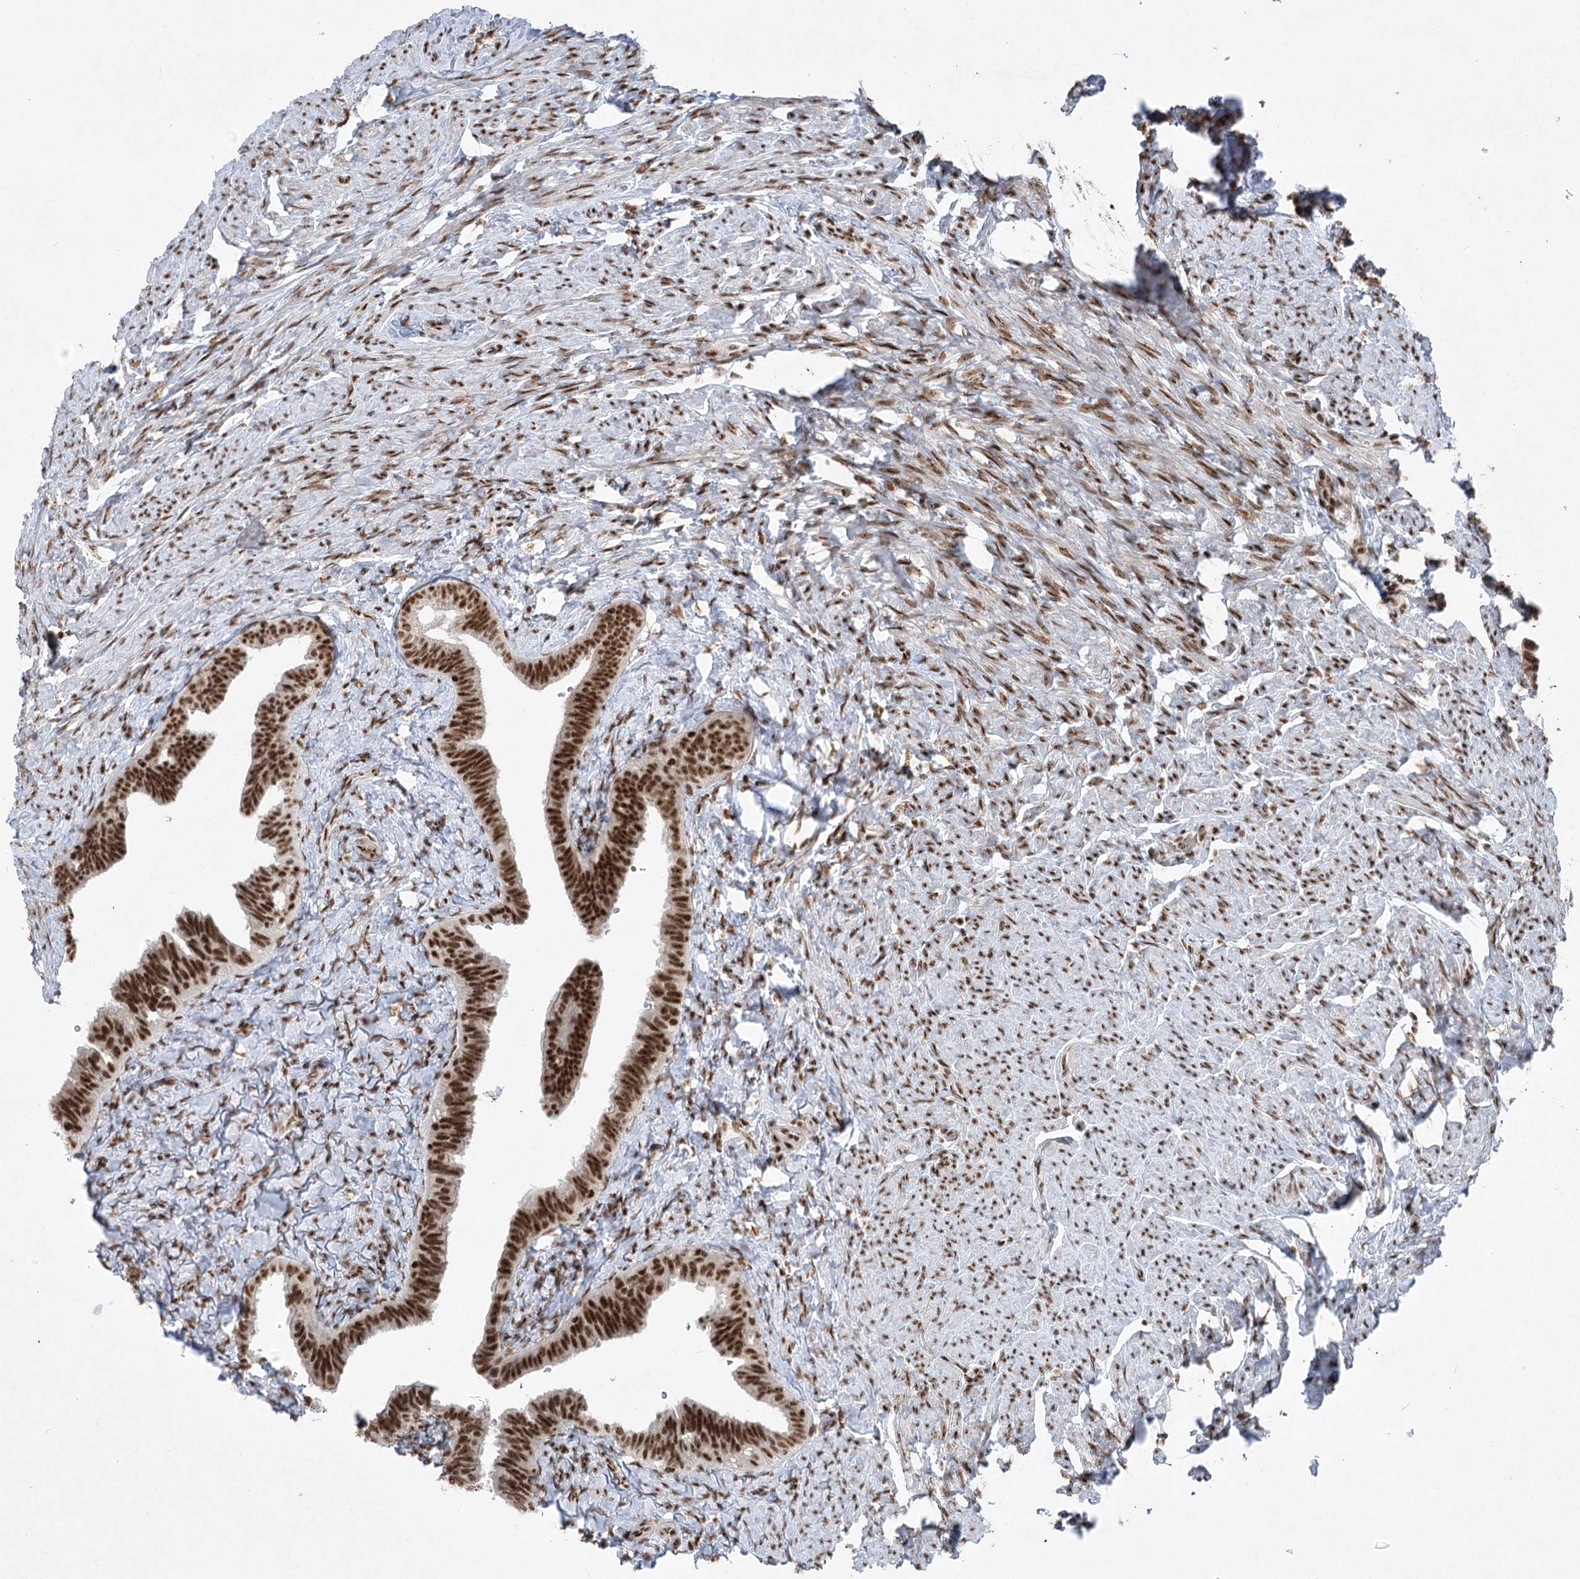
{"staining": {"intensity": "strong", "quantity": ">75%", "location": "nuclear"}, "tissue": "fallopian tube", "cell_type": "Glandular cells", "image_type": "normal", "snomed": [{"axis": "morphology", "description": "Normal tissue, NOS"}, {"axis": "topography", "description": "Fallopian tube"}], "caption": "DAB immunohistochemical staining of normal fallopian tube exhibits strong nuclear protein expression in about >75% of glandular cells.", "gene": "CGGBP1", "patient": {"sex": "female", "age": 39}}